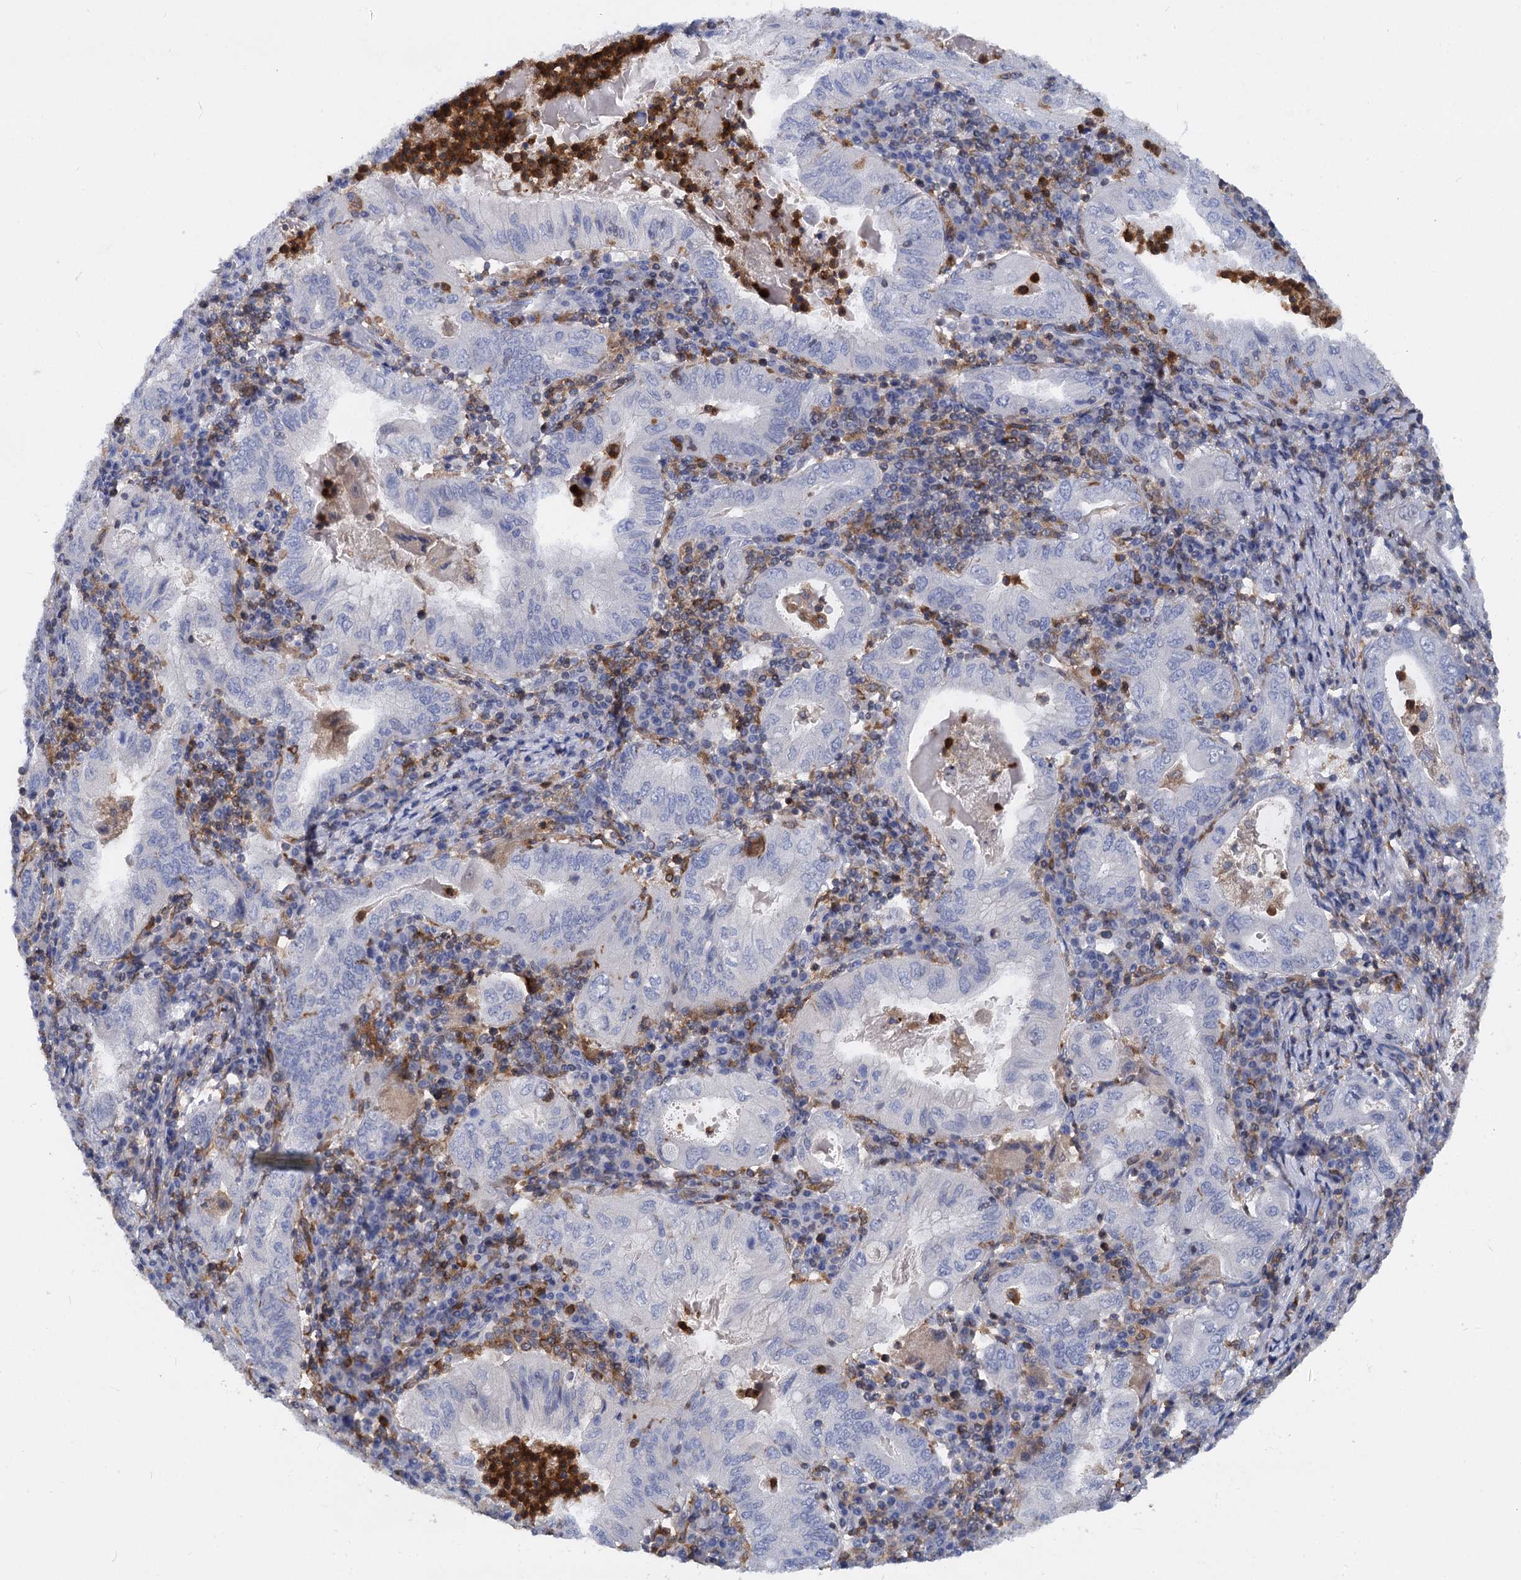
{"staining": {"intensity": "negative", "quantity": "none", "location": "none"}, "tissue": "stomach cancer", "cell_type": "Tumor cells", "image_type": "cancer", "snomed": [{"axis": "morphology", "description": "Normal tissue, NOS"}, {"axis": "morphology", "description": "Adenocarcinoma, NOS"}, {"axis": "topography", "description": "Esophagus"}, {"axis": "topography", "description": "Stomach, upper"}, {"axis": "topography", "description": "Peripheral nerve tissue"}], "caption": "The image reveals no staining of tumor cells in adenocarcinoma (stomach).", "gene": "RHOG", "patient": {"sex": "male", "age": 62}}